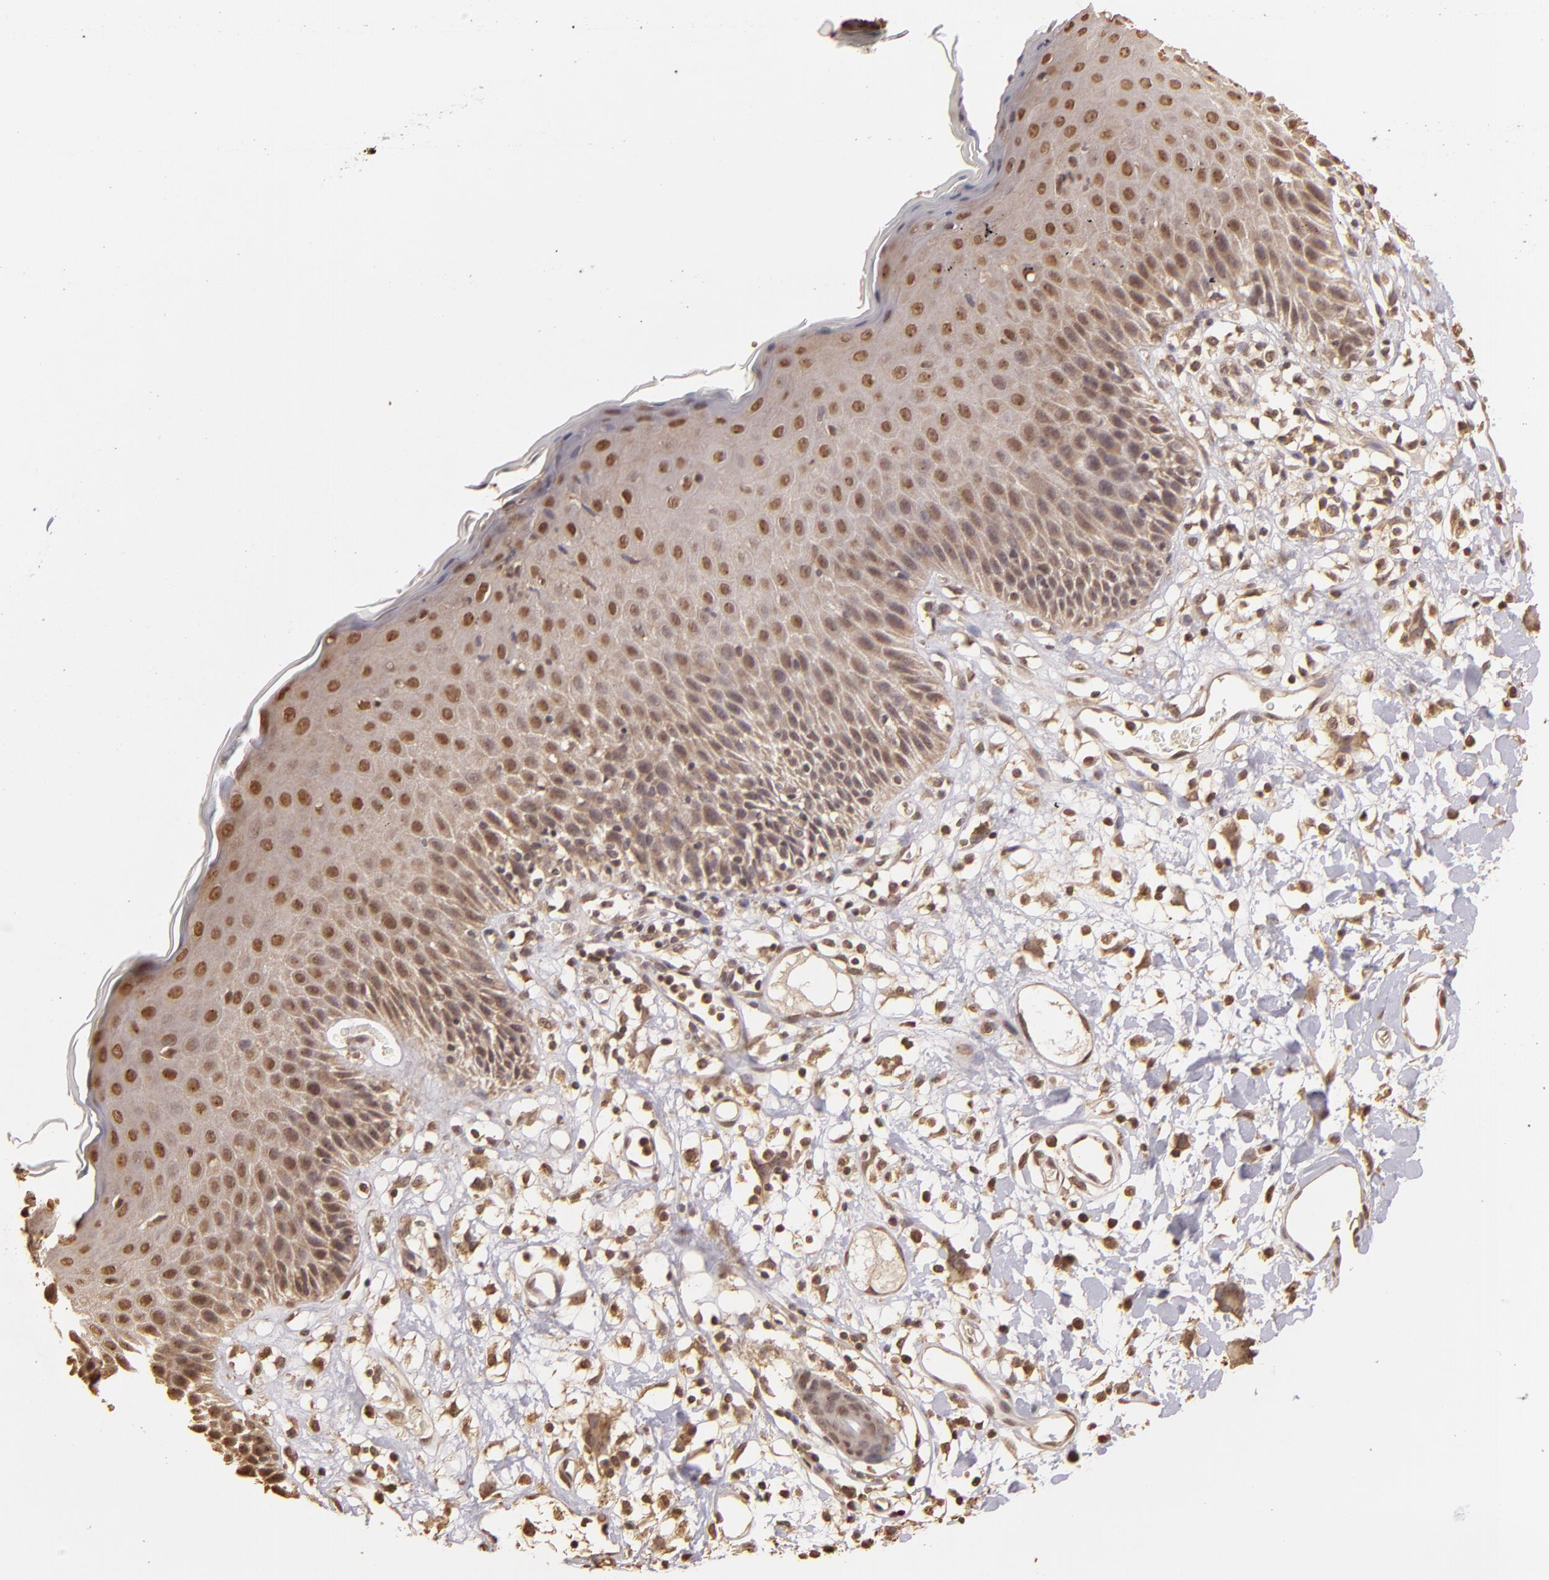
{"staining": {"intensity": "weak", "quantity": "25%-75%", "location": "nuclear"}, "tissue": "skin", "cell_type": "Epidermal cells", "image_type": "normal", "snomed": [{"axis": "morphology", "description": "Normal tissue, NOS"}, {"axis": "topography", "description": "Vulva"}, {"axis": "topography", "description": "Peripheral nerve tissue"}], "caption": "Brown immunohistochemical staining in normal skin exhibits weak nuclear expression in about 25%-75% of epidermal cells. (brown staining indicates protein expression, while blue staining denotes nuclei).", "gene": "ARPC2", "patient": {"sex": "female", "age": 68}}